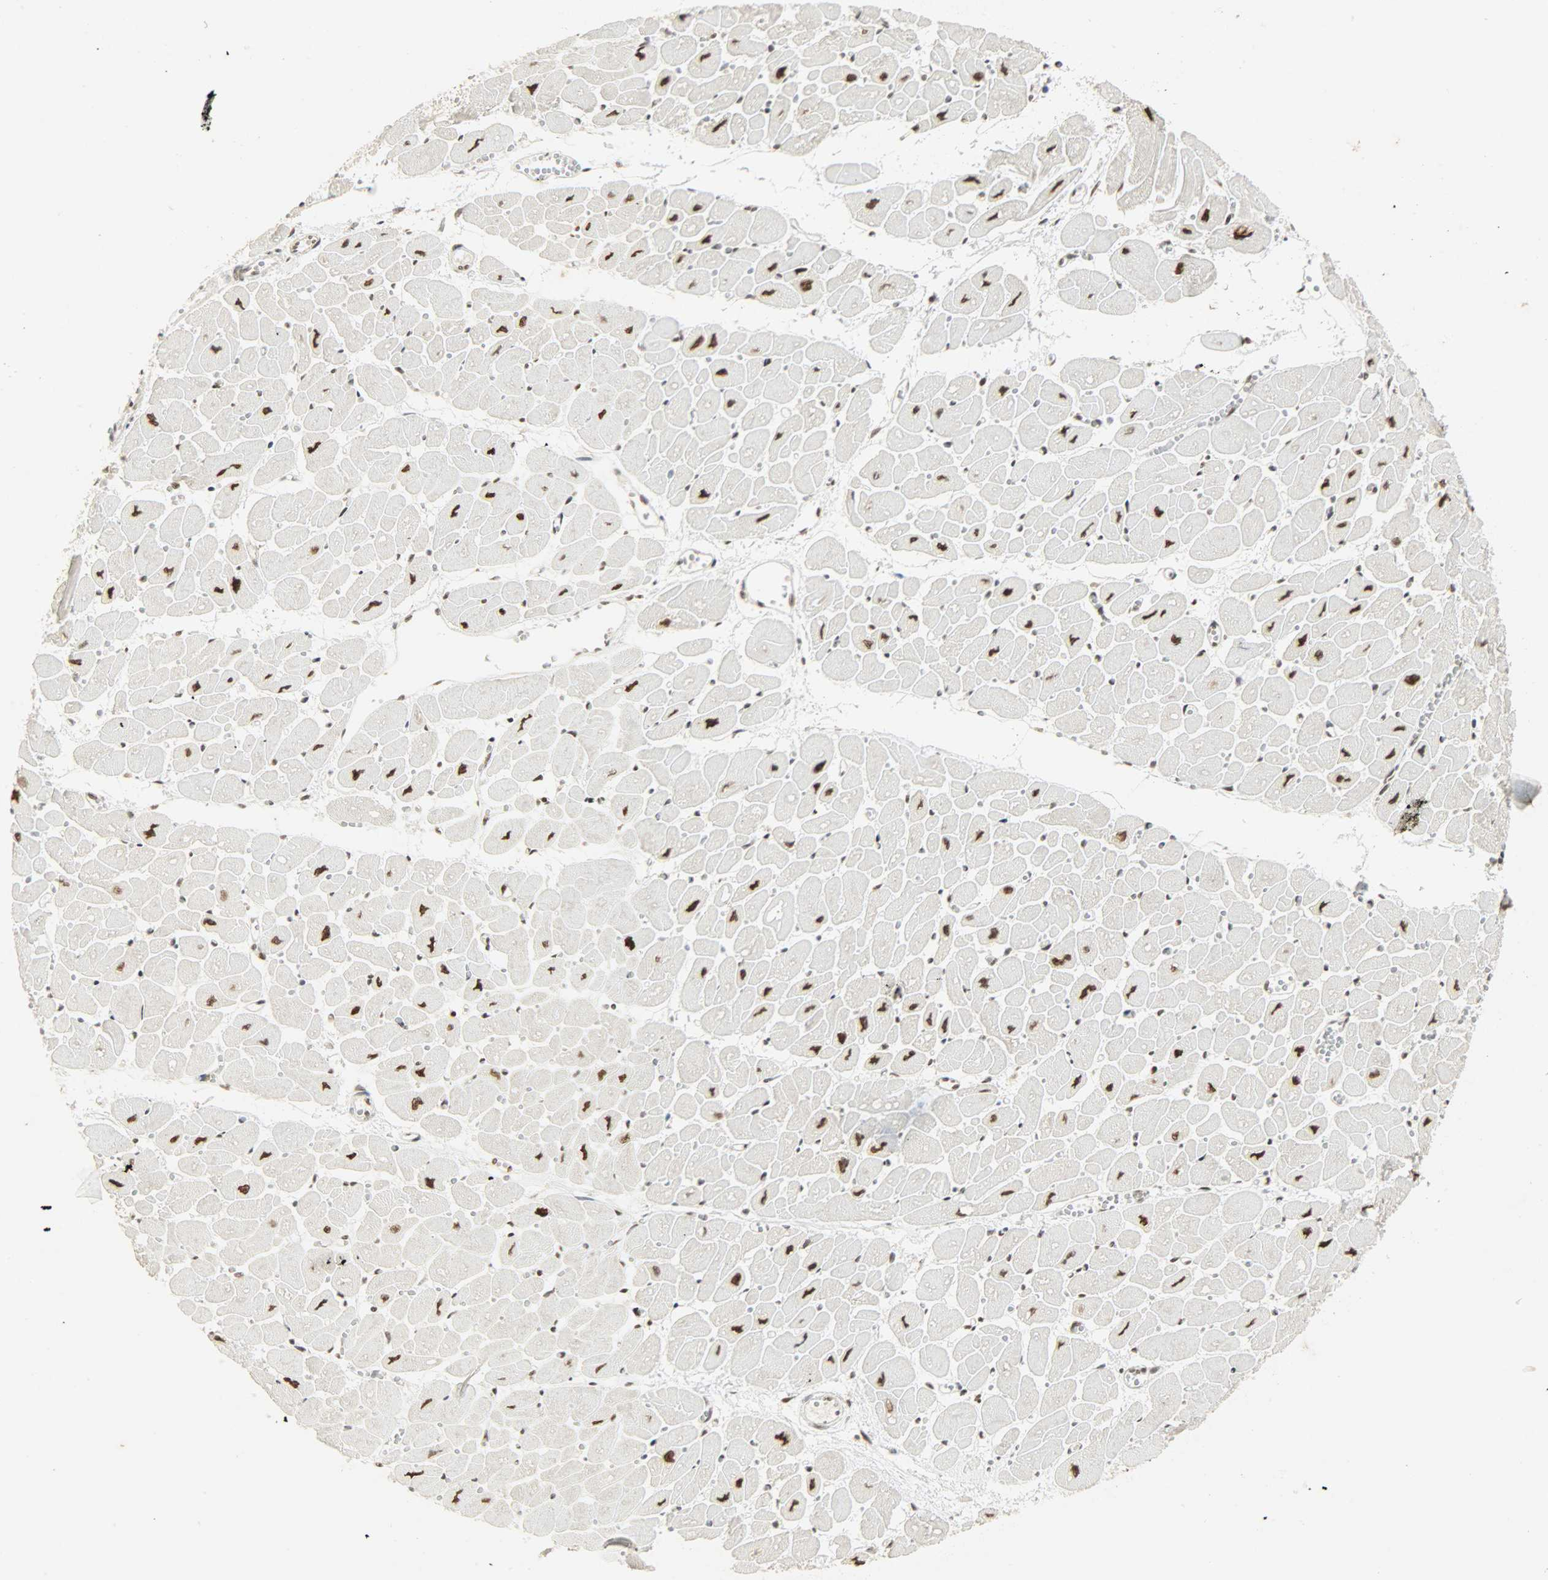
{"staining": {"intensity": "strong", "quantity": ">75%", "location": "nuclear"}, "tissue": "heart muscle", "cell_type": "Cardiomyocytes", "image_type": "normal", "snomed": [{"axis": "morphology", "description": "Normal tissue, NOS"}, {"axis": "topography", "description": "Heart"}], "caption": "Protein analysis of benign heart muscle demonstrates strong nuclear expression in approximately >75% of cardiomyocytes.", "gene": "KHDRBS1", "patient": {"sex": "female", "age": 54}}